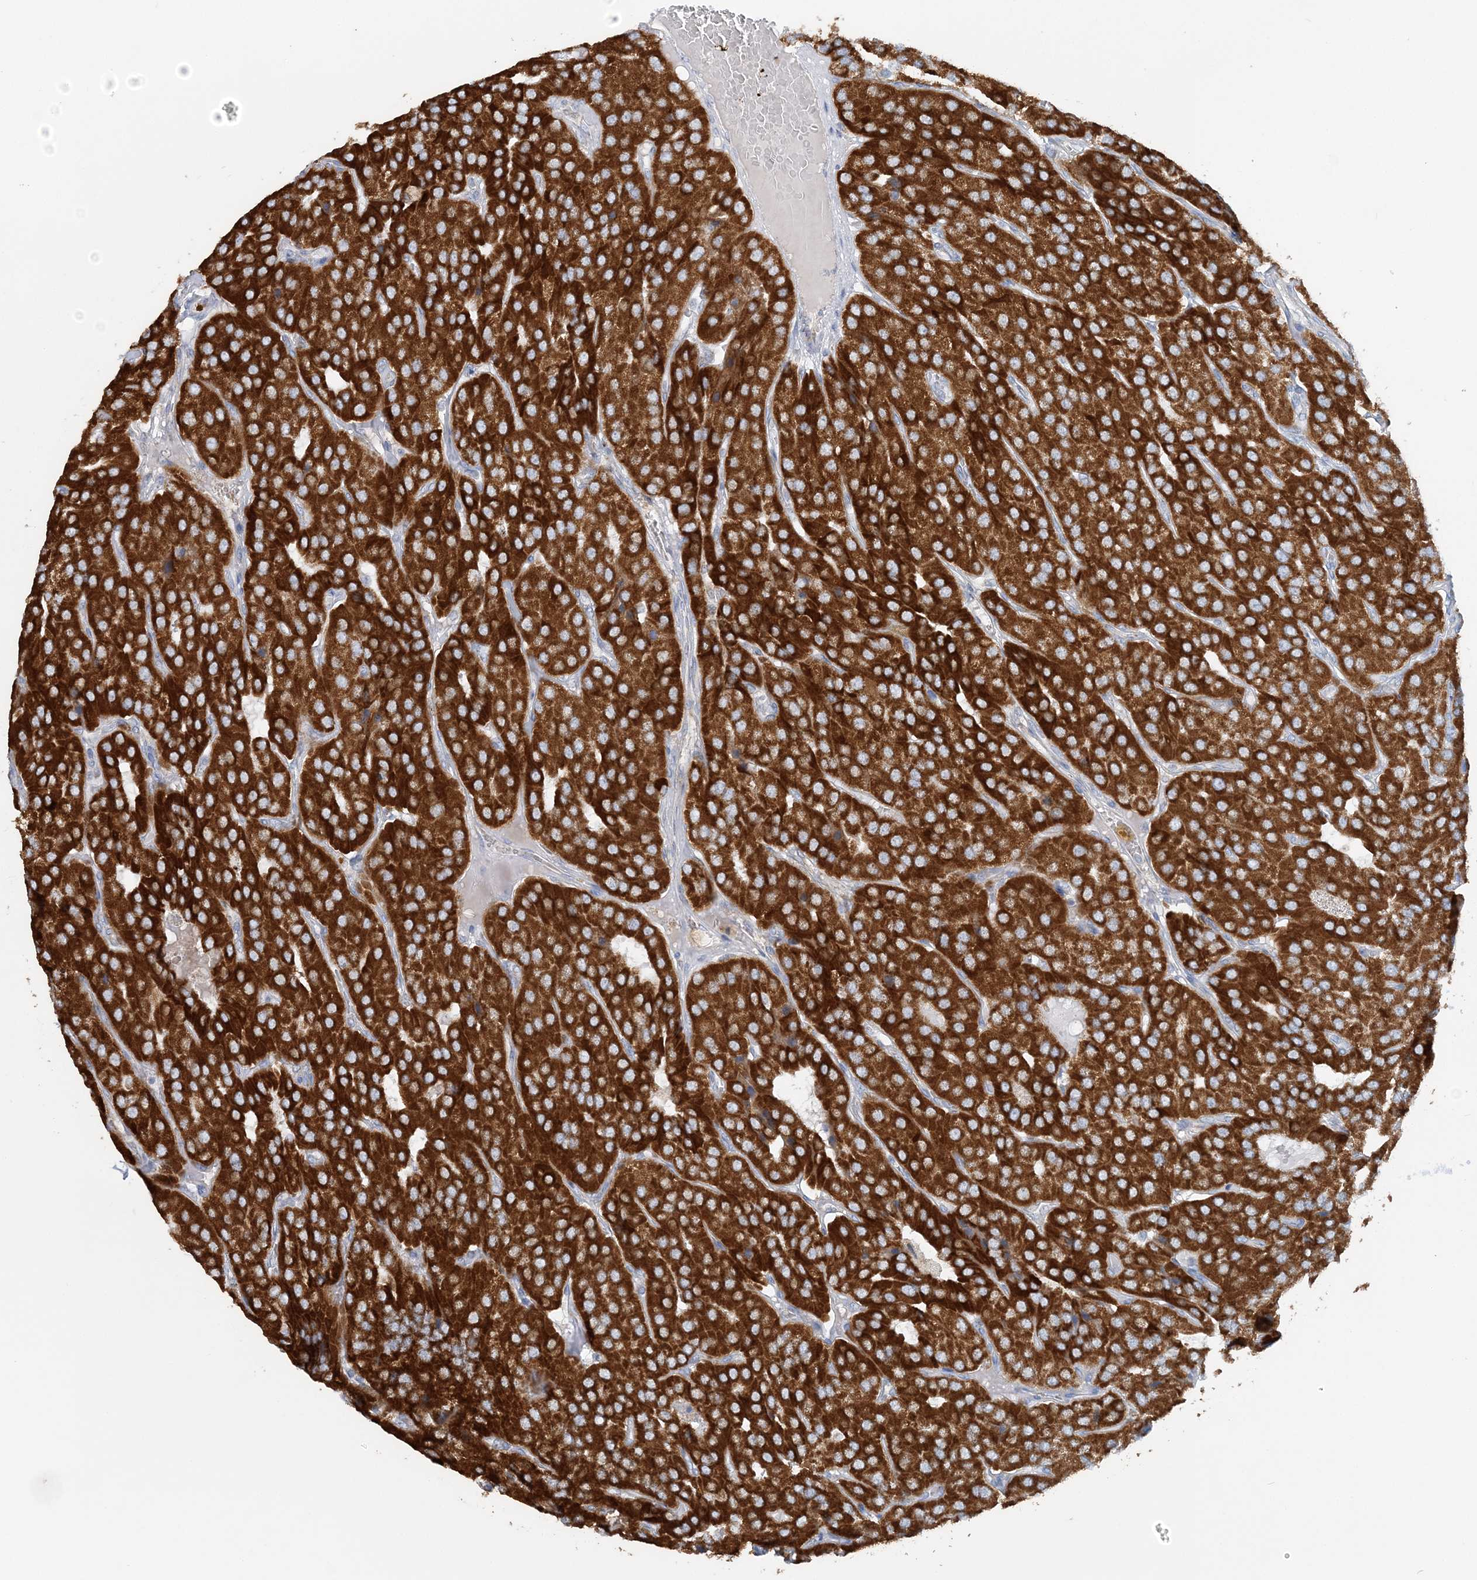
{"staining": {"intensity": "strong", "quantity": ">75%", "location": "cytoplasmic/membranous"}, "tissue": "parathyroid gland", "cell_type": "Glandular cells", "image_type": "normal", "snomed": [{"axis": "morphology", "description": "Normal tissue, NOS"}, {"axis": "morphology", "description": "Adenoma, NOS"}, {"axis": "topography", "description": "Parathyroid gland"}], "caption": "Immunohistochemical staining of benign parathyroid gland demonstrates strong cytoplasmic/membranous protein expression in about >75% of glandular cells. (DAB (3,3'-diaminobenzidine) = brown stain, brightfield microscopy at high magnification).", "gene": "PCCB", "patient": {"sex": "female", "age": 86}}